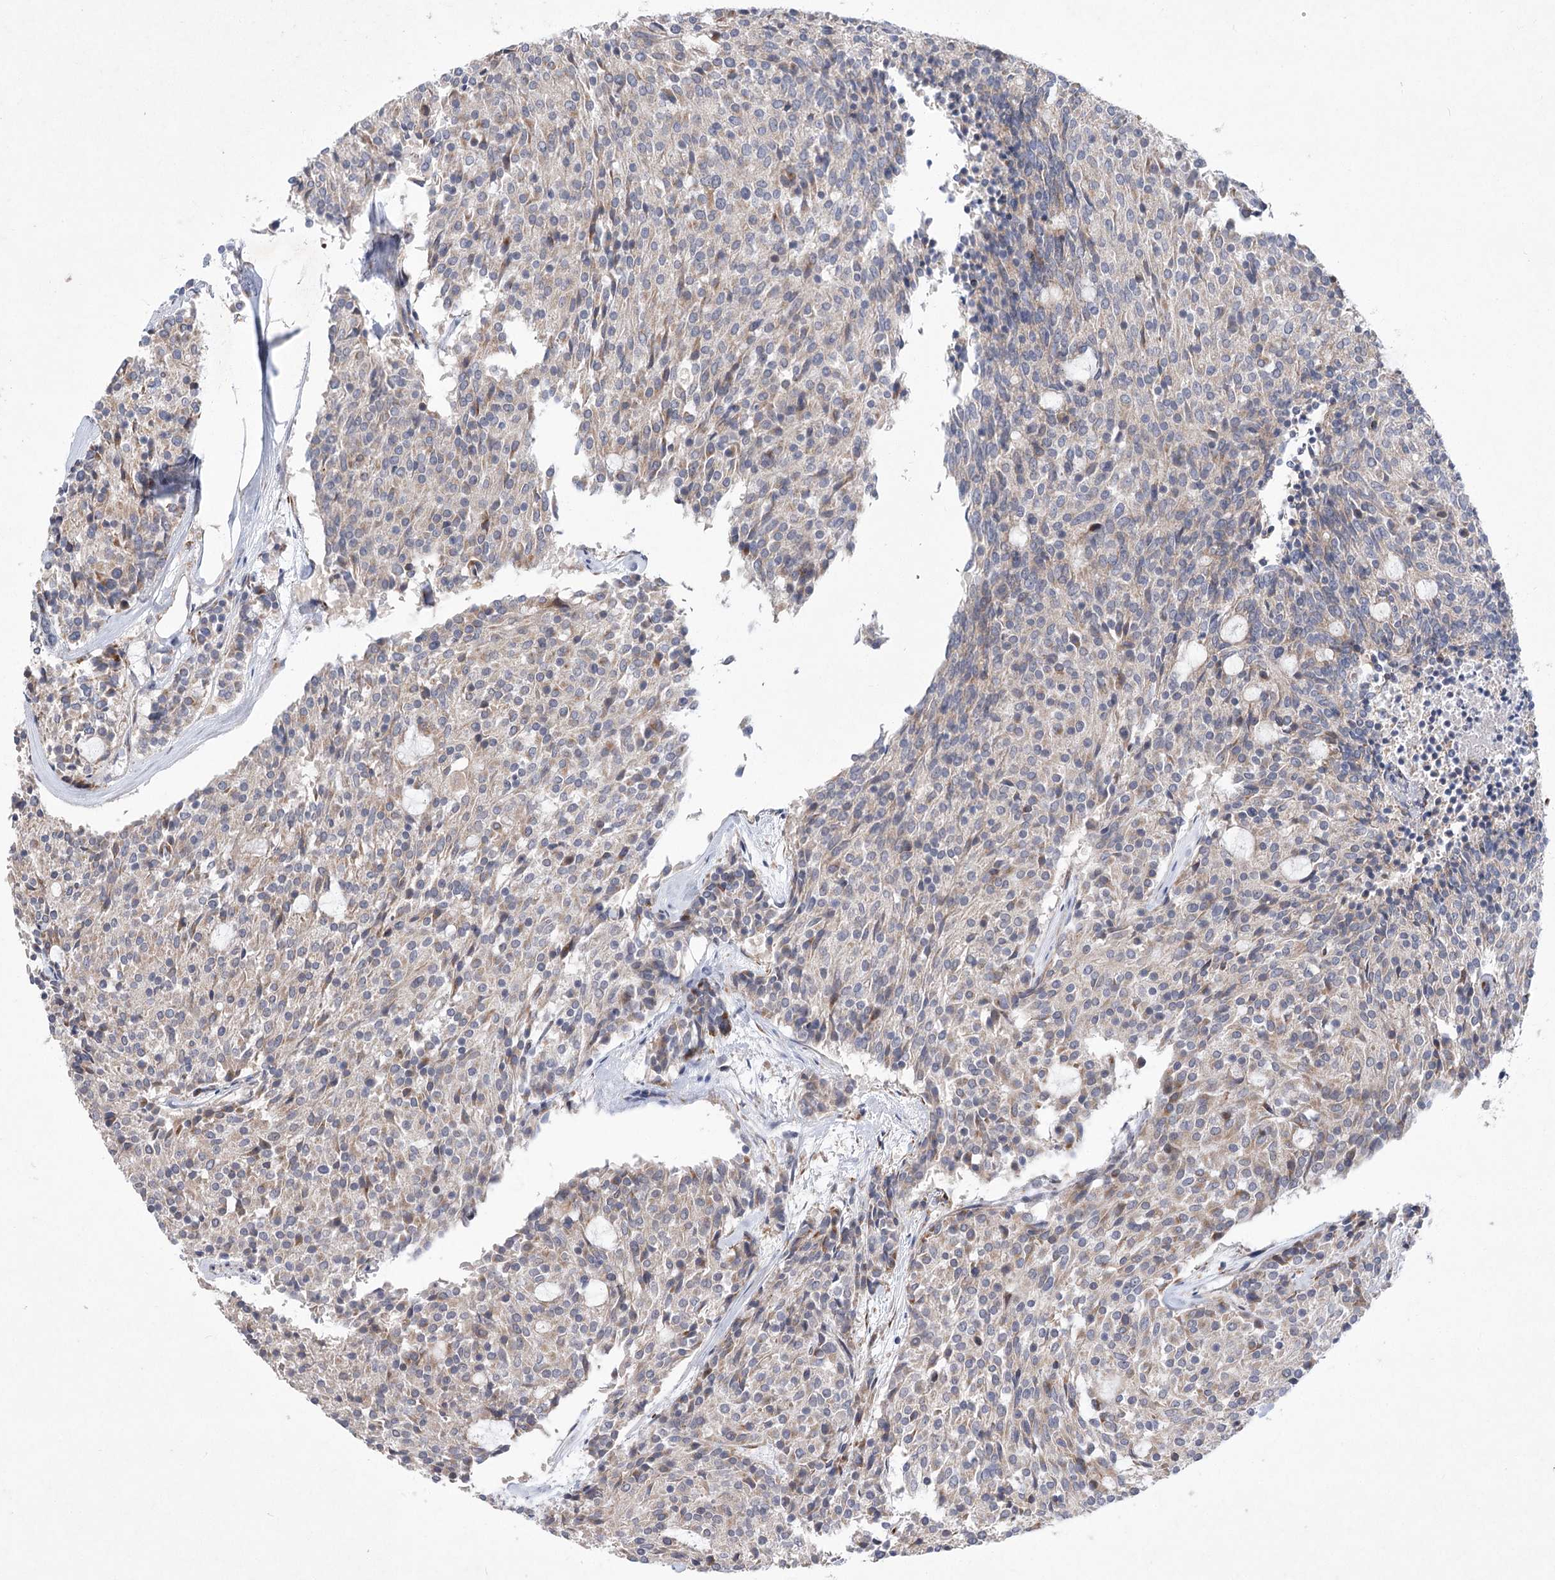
{"staining": {"intensity": "weak", "quantity": "<25%", "location": "cytoplasmic/membranous"}, "tissue": "carcinoid", "cell_type": "Tumor cells", "image_type": "cancer", "snomed": [{"axis": "morphology", "description": "Carcinoid, malignant, NOS"}, {"axis": "topography", "description": "Pancreas"}], "caption": "Human carcinoid (malignant) stained for a protein using IHC displays no positivity in tumor cells.", "gene": "GCNT4", "patient": {"sex": "female", "age": 54}}